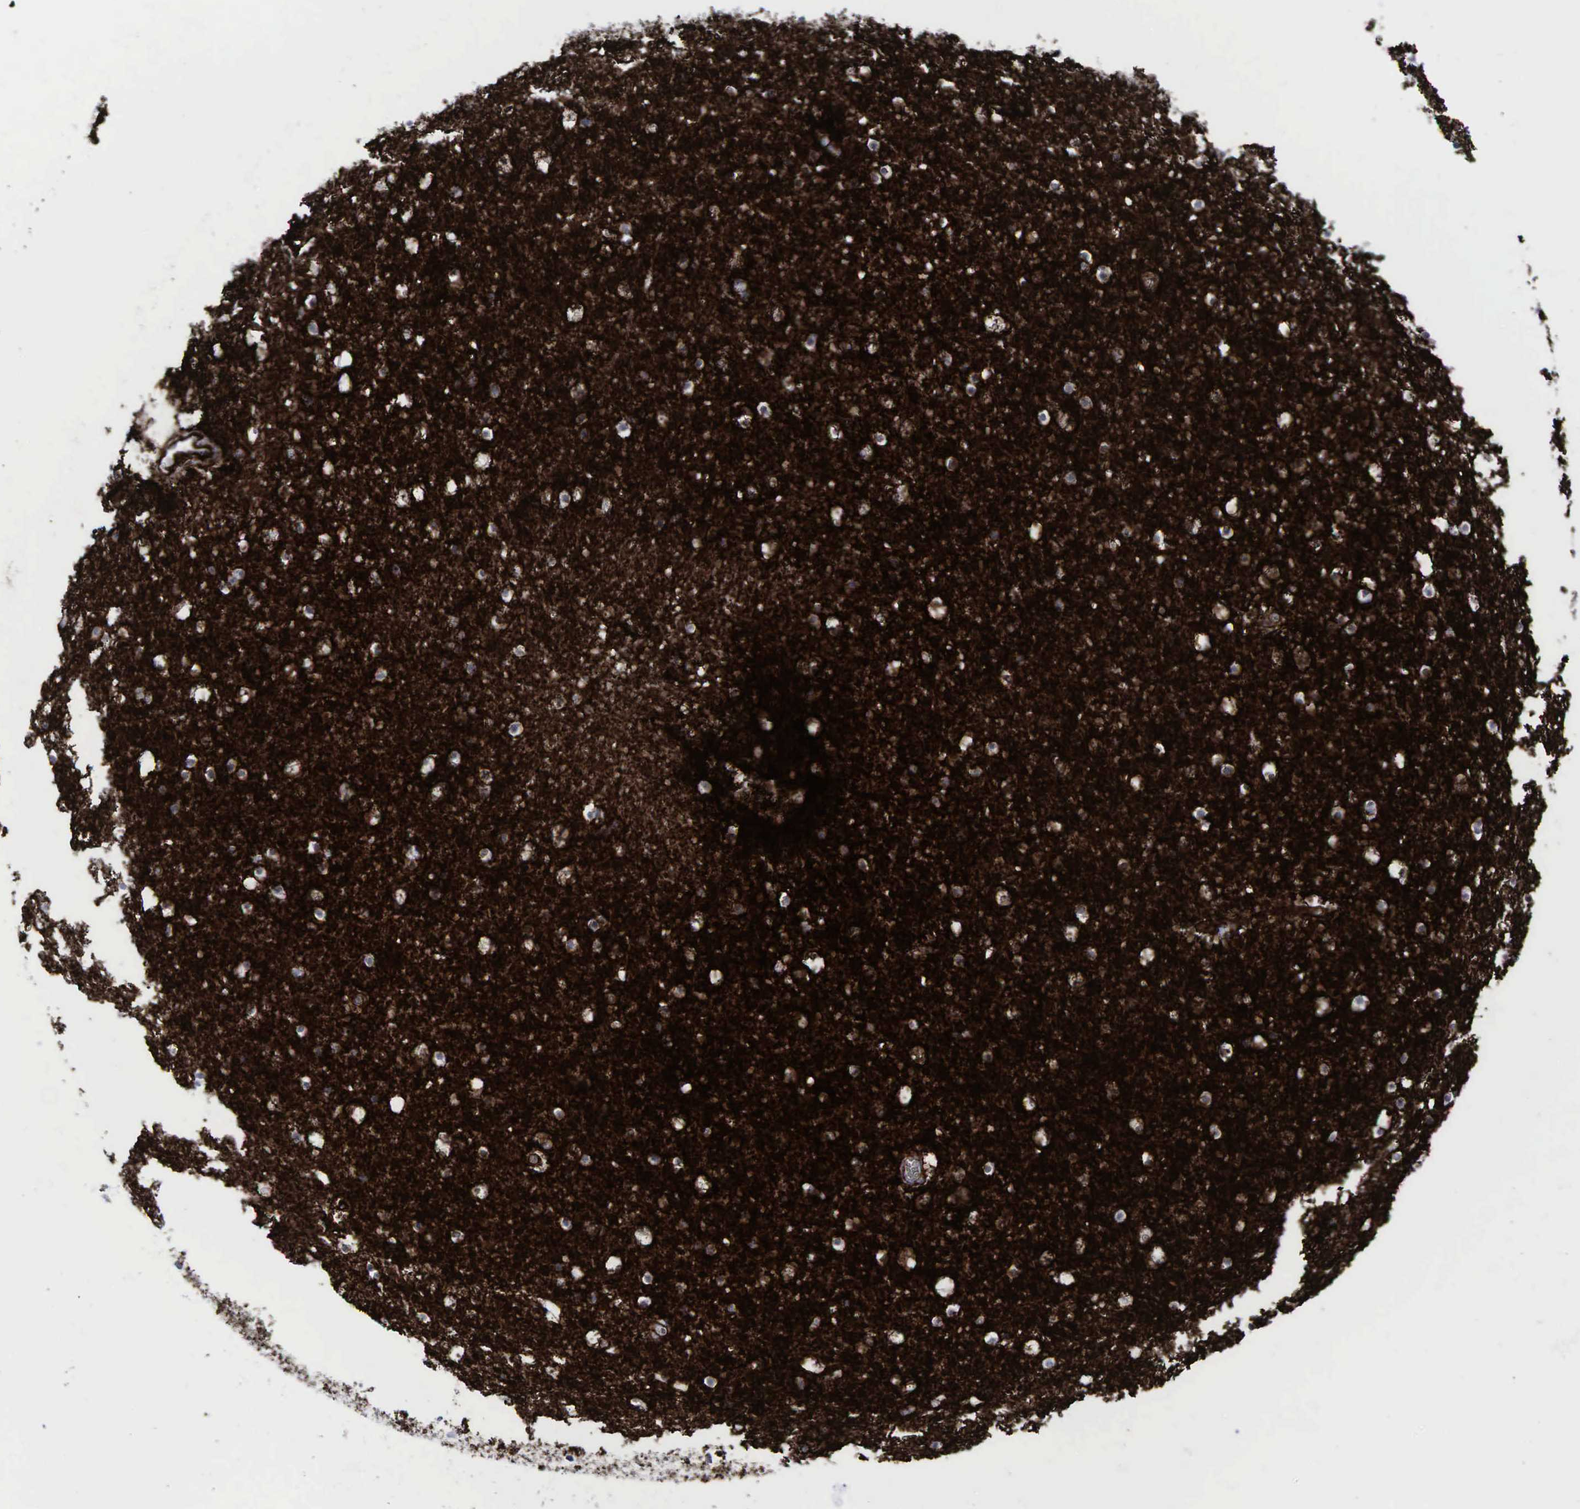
{"staining": {"intensity": "strong", "quantity": ">75%", "location": "cytoplasmic/membranous"}, "tissue": "caudate", "cell_type": "Glial cells", "image_type": "normal", "snomed": [{"axis": "morphology", "description": "Normal tissue, NOS"}, {"axis": "topography", "description": "Lateral ventricle wall"}], "caption": "High-magnification brightfield microscopy of benign caudate stained with DAB (3,3'-diaminobenzidine) (brown) and counterstained with hematoxylin (blue). glial cells exhibit strong cytoplasmic/membranous expression is seen in about>75% of cells. (Brightfield microscopy of DAB IHC at high magnification).", "gene": "CD44", "patient": {"sex": "male", "age": 45}}